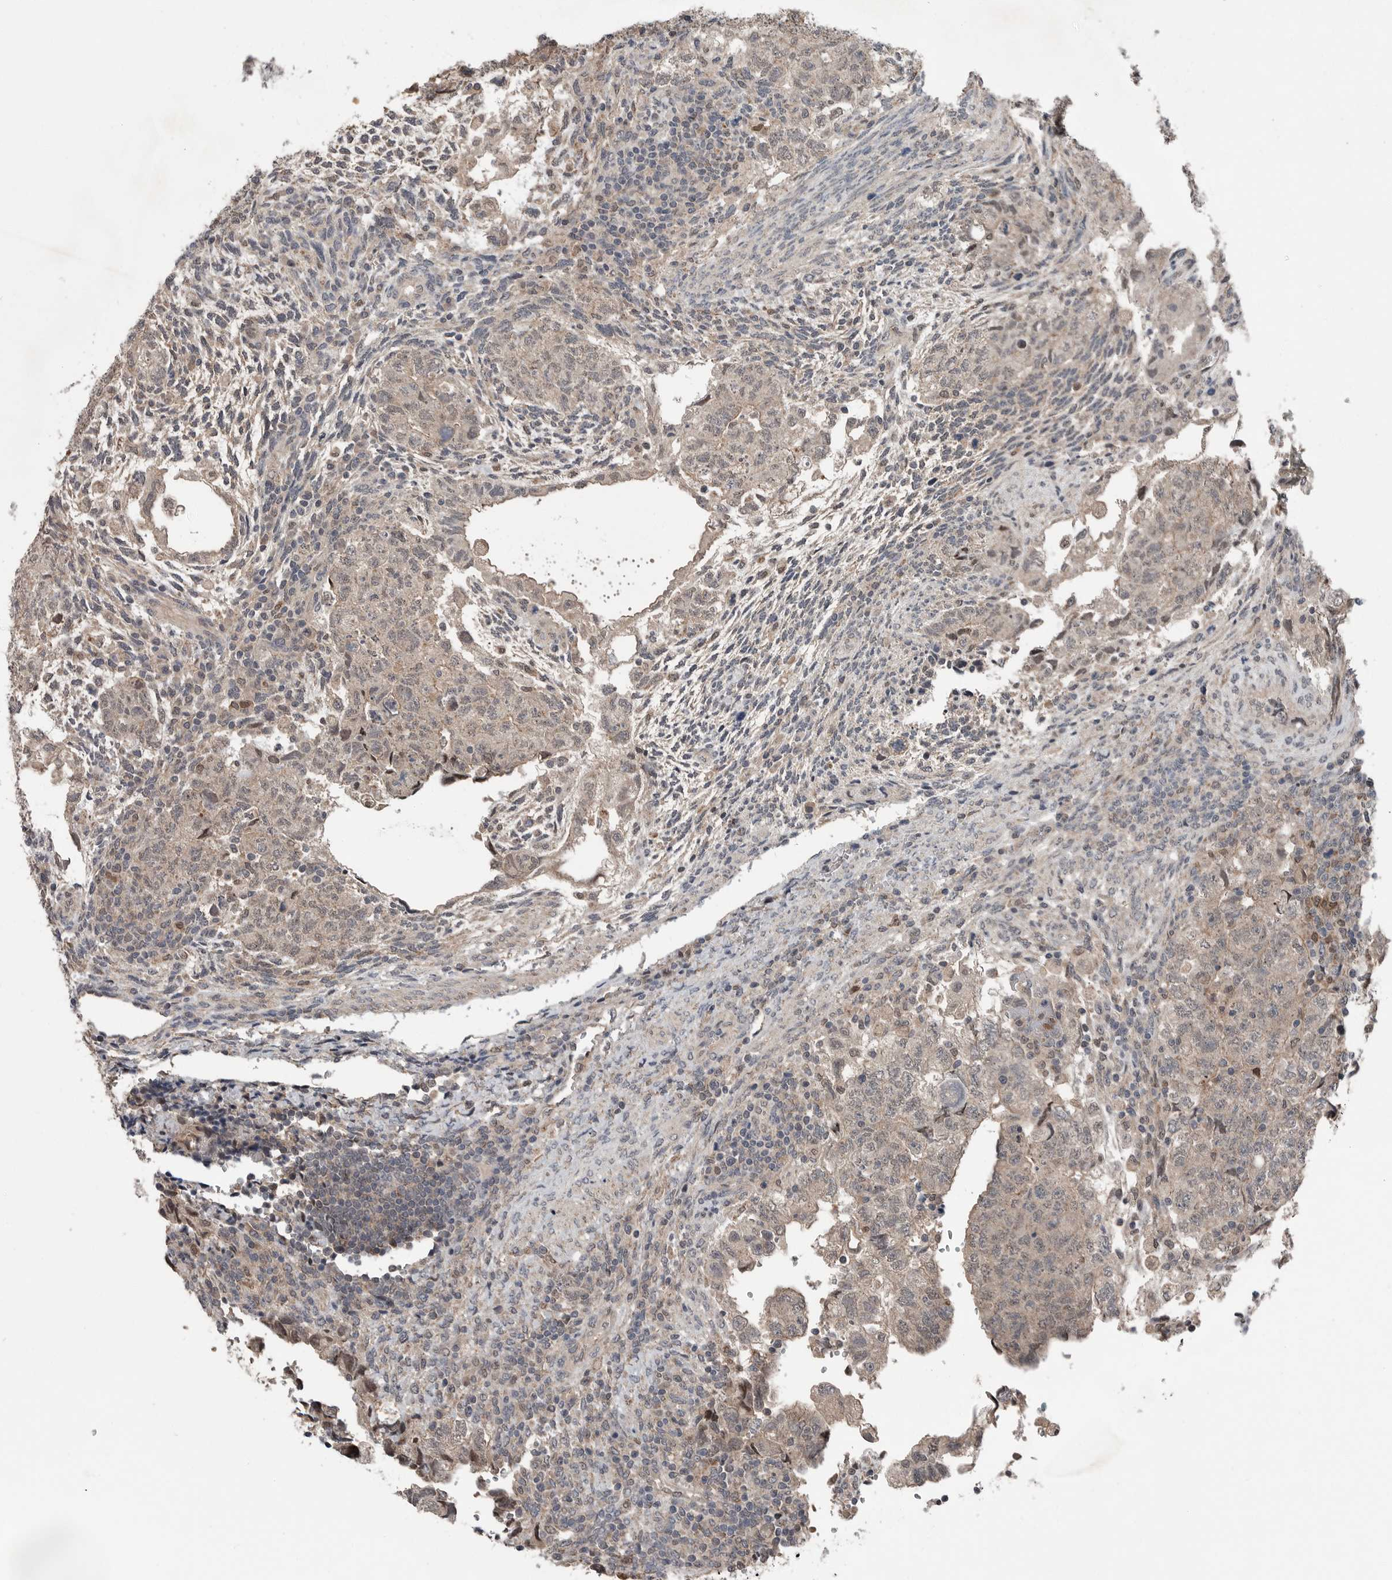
{"staining": {"intensity": "weak", "quantity": "<25%", "location": "cytoplasmic/membranous"}, "tissue": "testis cancer", "cell_type": "Tumor cells", "image_type": "cancer", "snomed": [{"axis": "morphology", "description": "Normal tissue, NOS"}, {"axis": "morphology", "description": "Carcinoma, Embryonal, NOS"}, {"axis": "topography", "description": "Testis"}], "caption": "An immunohistochemistry (IHC) photomicrograph of testis embryonal carcinoma is shown. There is no staining in tumor cells of testis embryonal carcinoma.", "gene": "SCP2", "patient": {"sex": "male", "age": 36}}